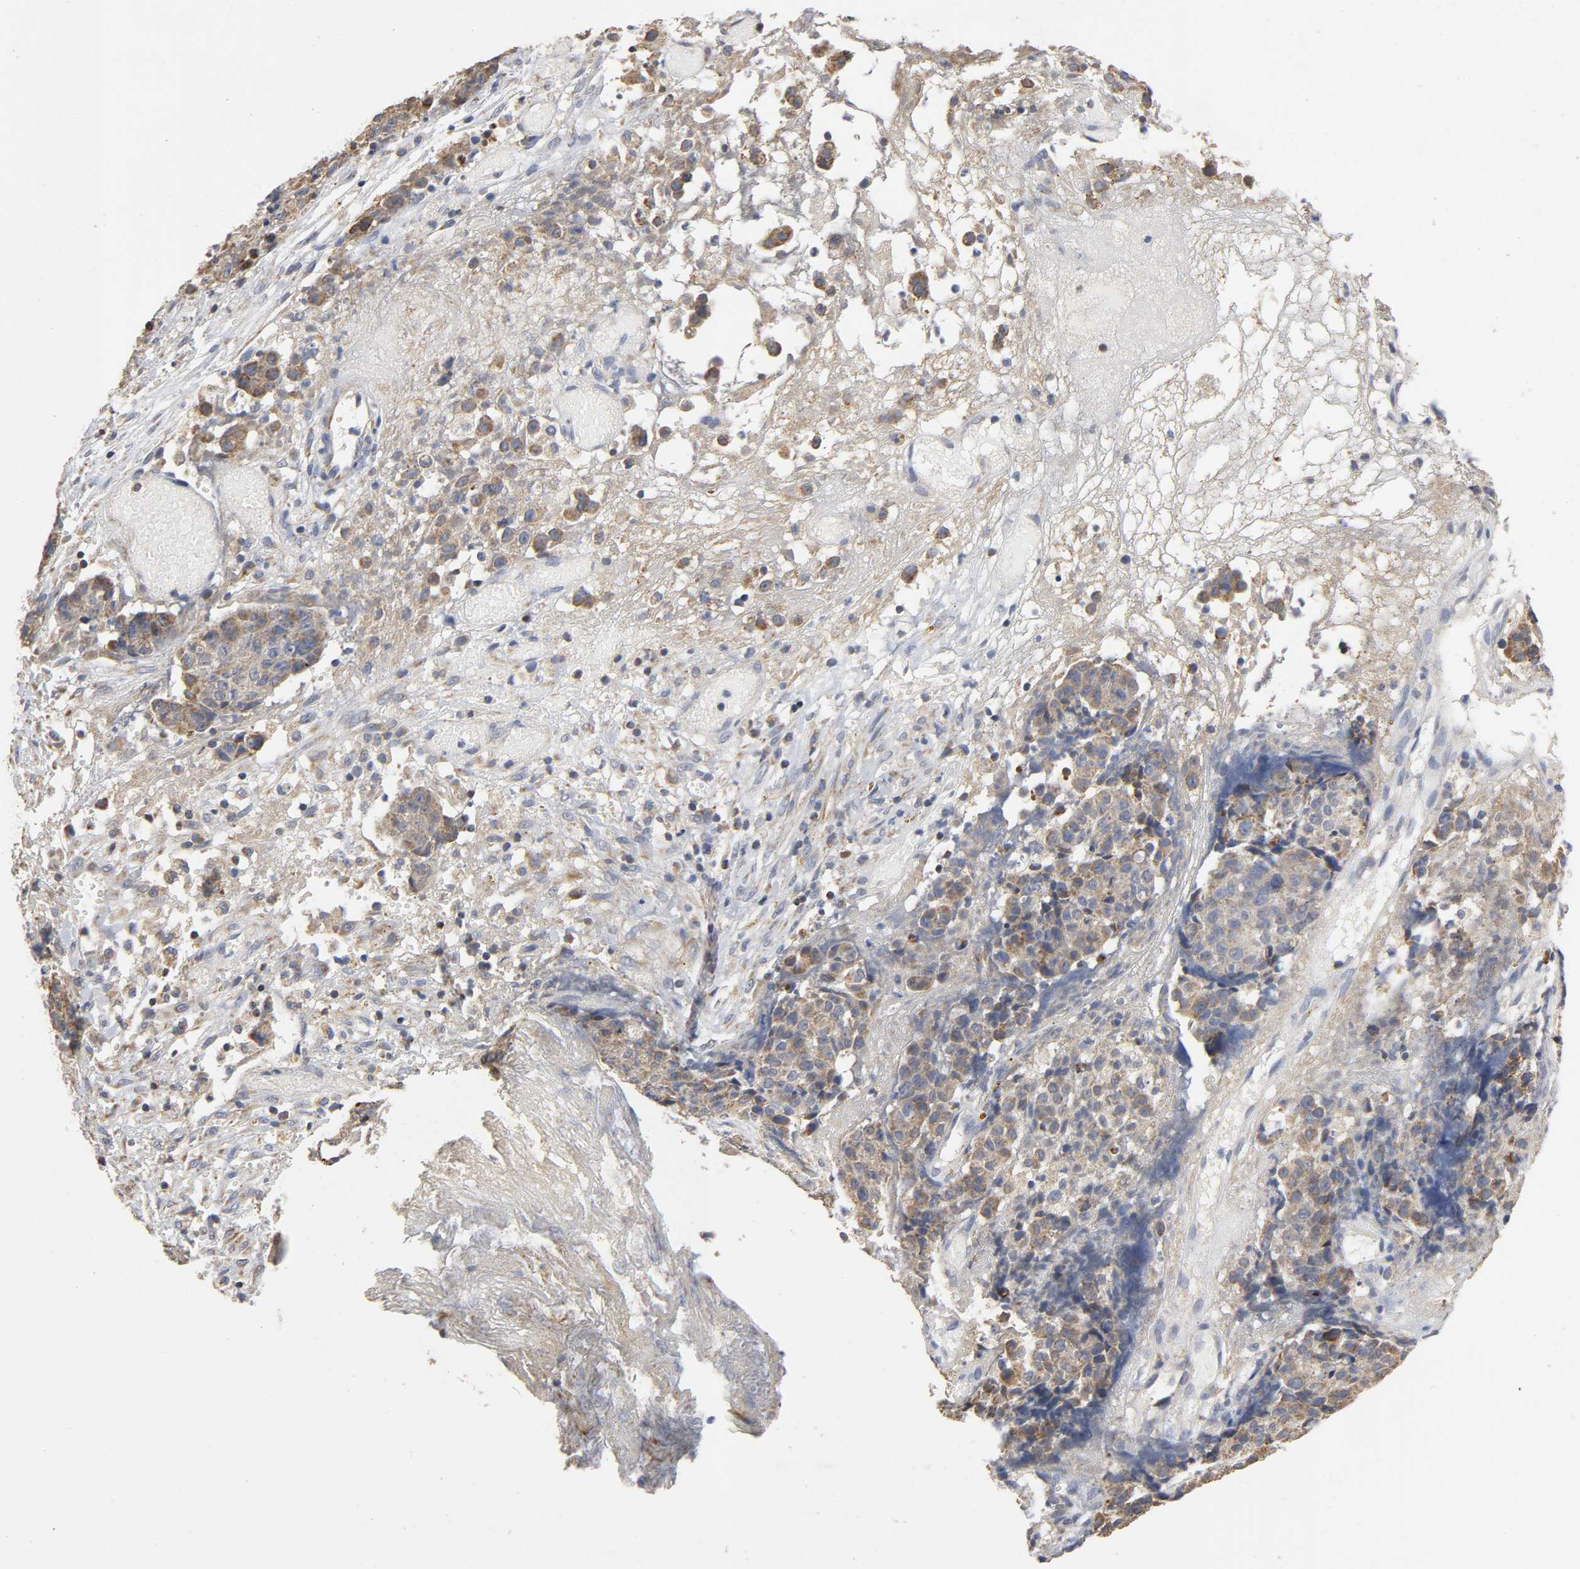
{"staining": {"intensity": "moderate", "quantity": ">75%", "location": "cytoplasmic/membranous"}, "tissue": "ovarian cancer", "cell_type": "Tumor cells", "image_type": "cancer", "snomed": [{"axis": "morphology", "description": "Carcinoma, endometroid"}, {"axis": "topography", "description": "Ovary"}], "caption": "The histopathology image reveals staining of ovarian endometroid carcinoma, revealing moderate cytoplasmic/membranous protein positivity (brown color) within tumor cells.", "gene": "SYT16", "patient": {"sex": "female", "age": 42}}